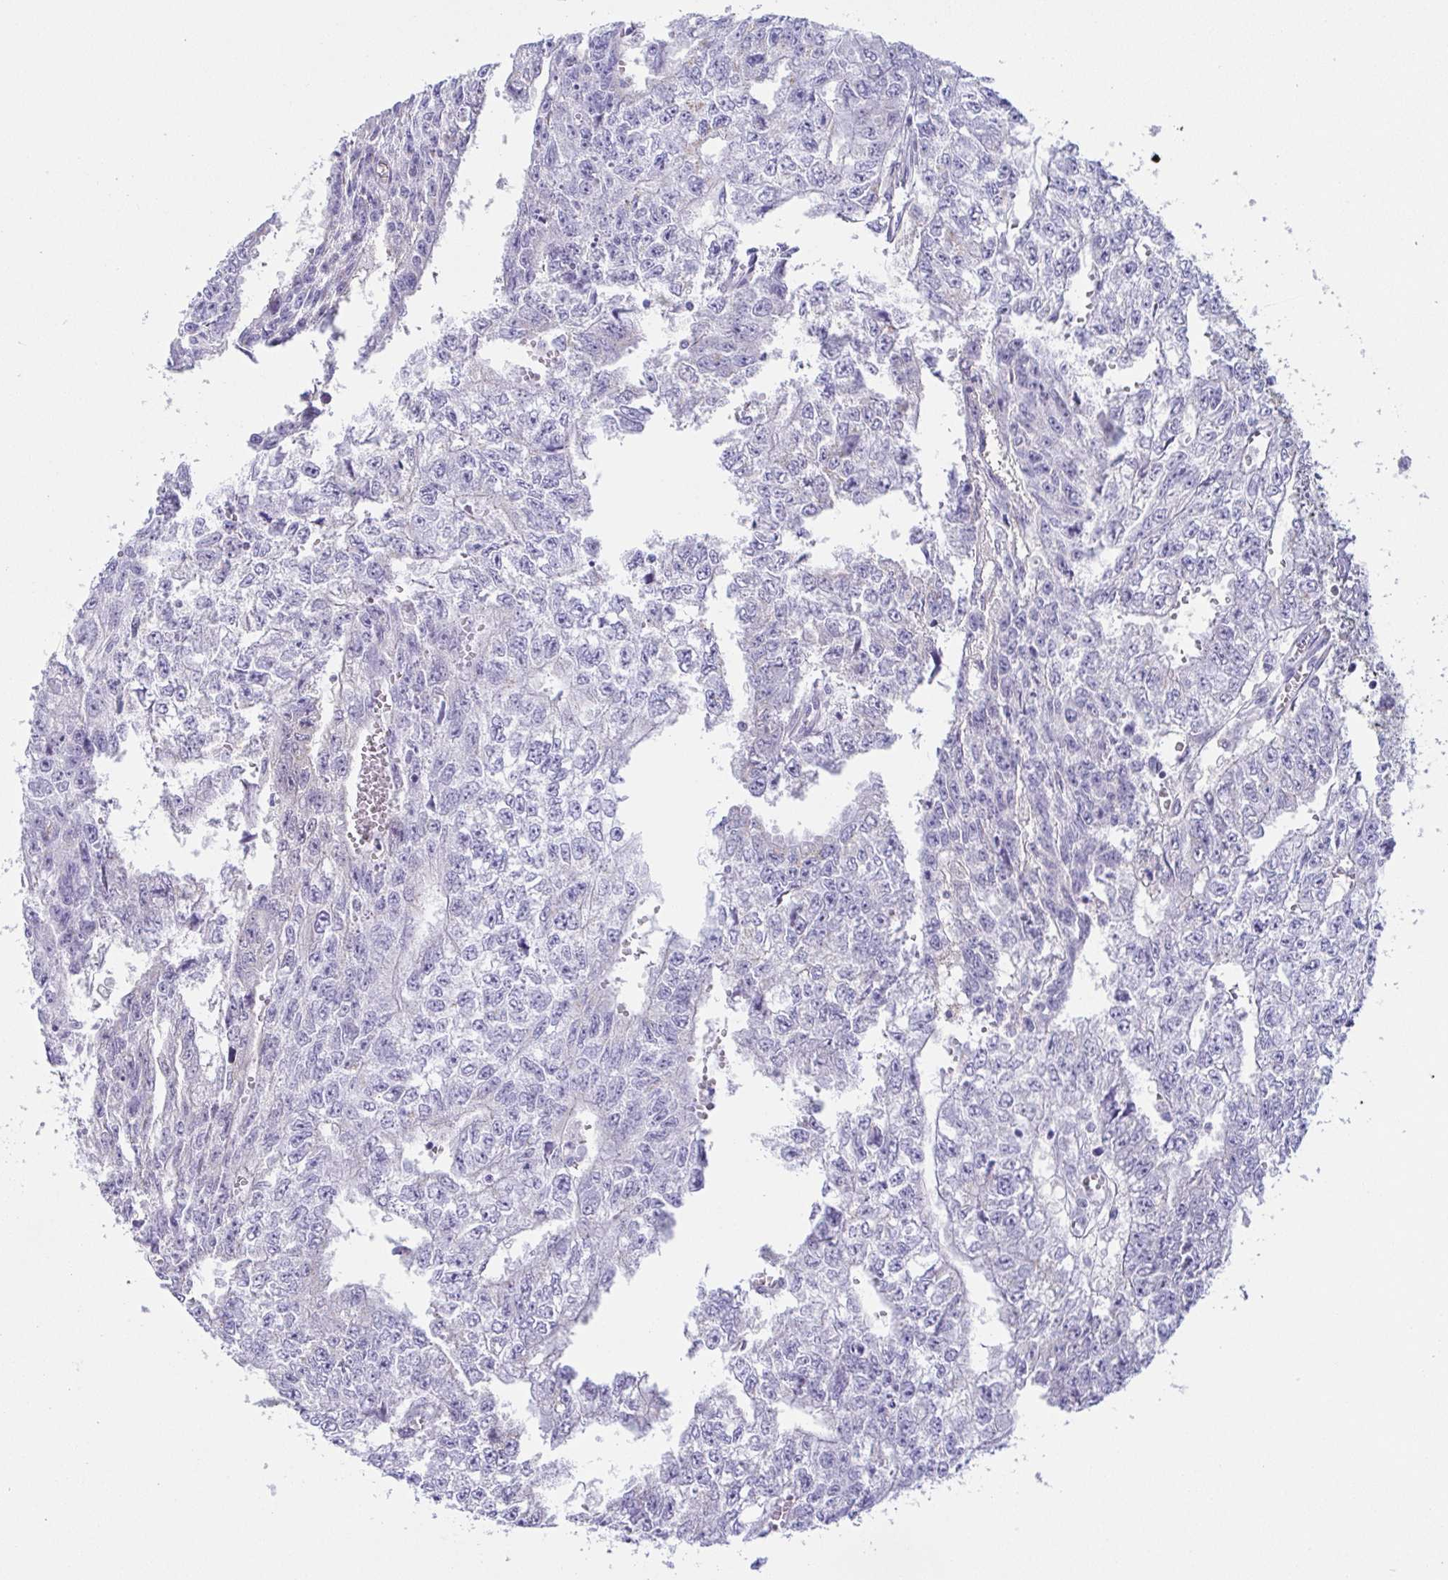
{"staining": {"intensity": "negative", "quantity": "none", "location": "none"}, "tissue": "testis cancer", "cell_type": "Tumor cells", "image_type": "cancer", "snomed": [{"axis": "morphology", "description": "Carcinoma, Embryonal, NOS"}, {"axis": "morphology", "description": "Teratoma, malignant, NOS"}, {"axis": "topography", "description": "Testis"}], "caption": "Immunohistochemistry of testis cancer reveals no staining in tumor cells.", "gene": "LDLRAD1", "patient": {"sex": "male", "age": 24}}